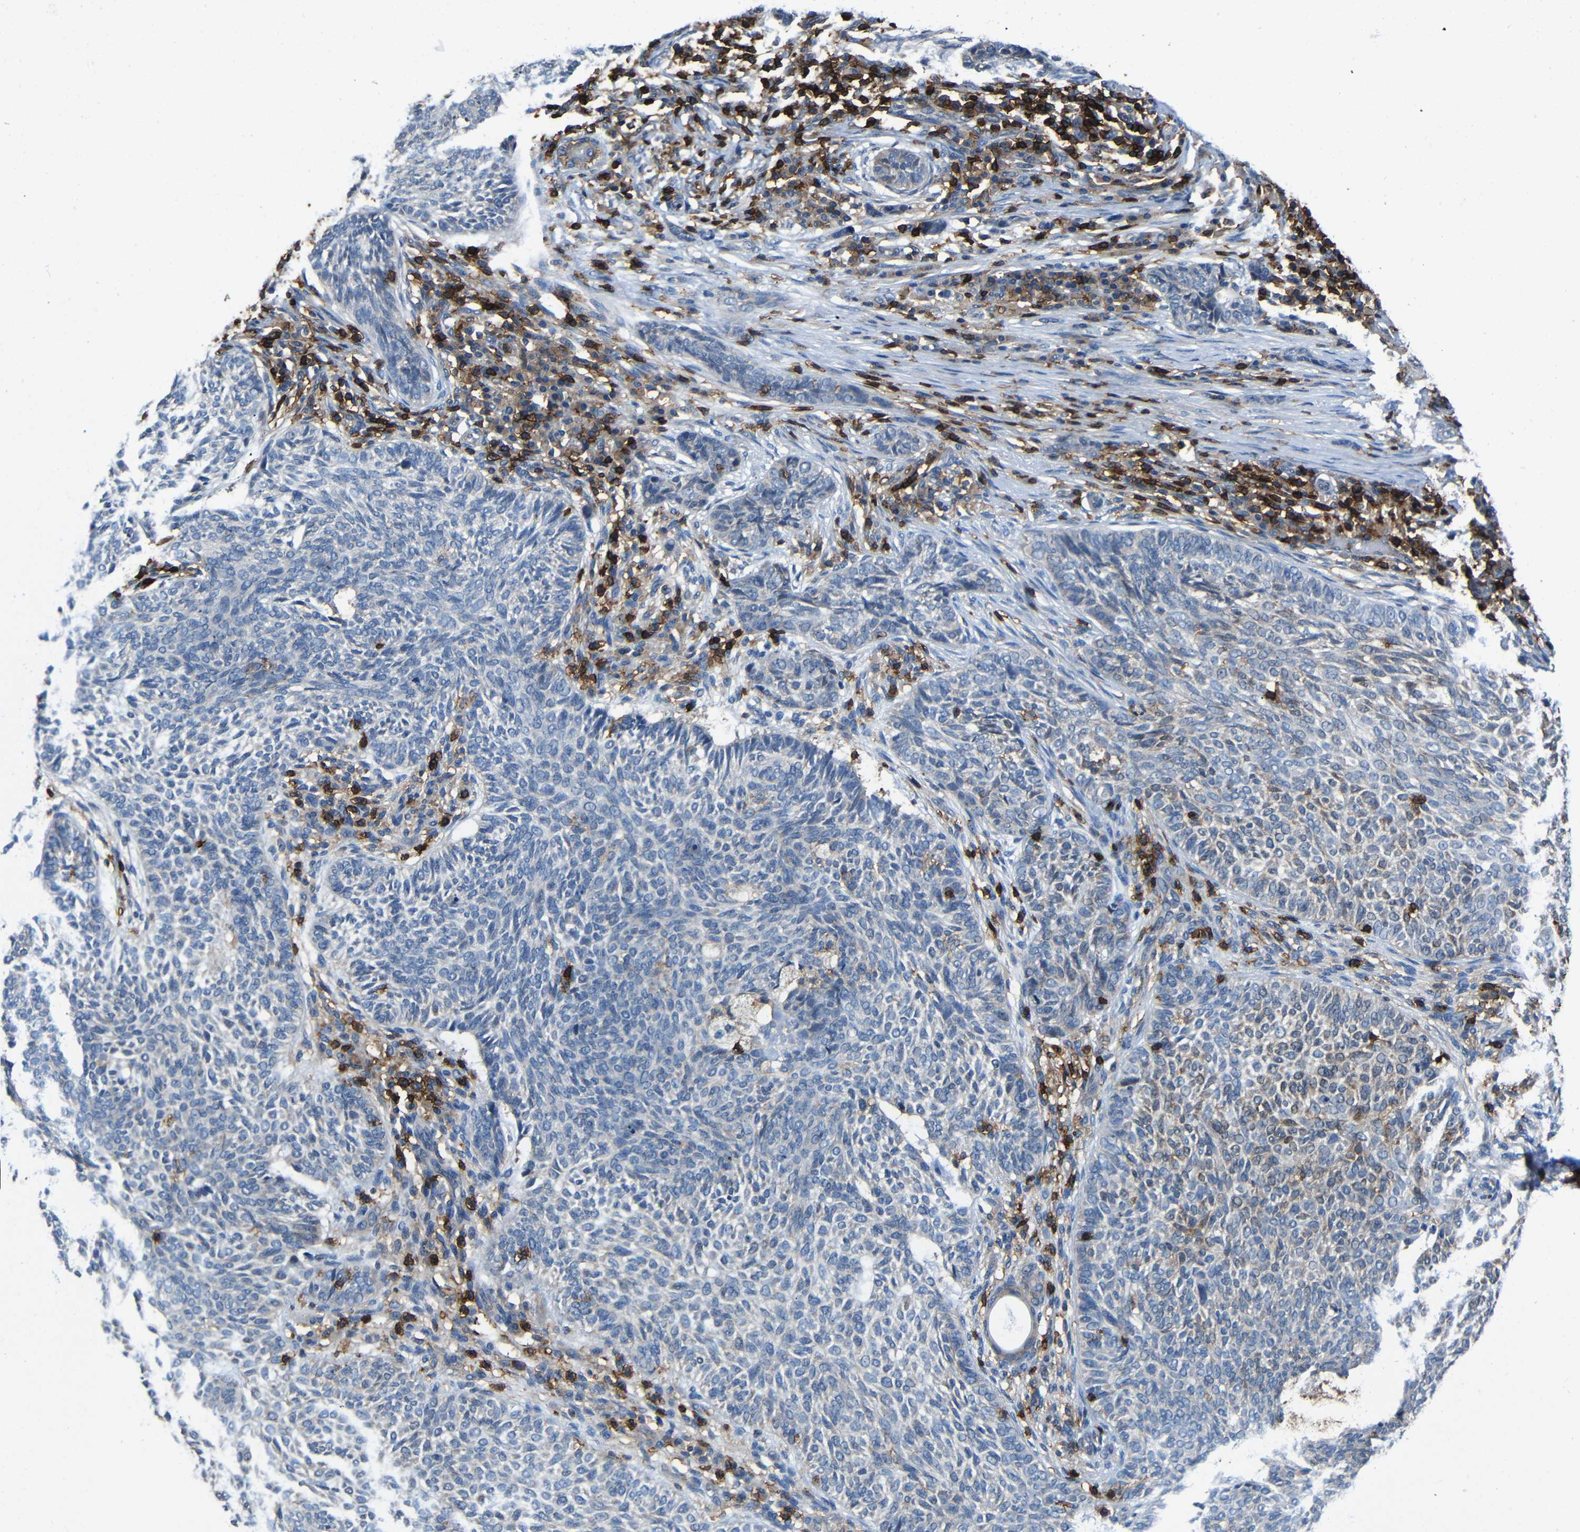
{"staining": {"intensity": "negative", "quantity": "none", "location": "none"}, "tissue": "skin cancer", "cell_type": "Tumor cells", "image_type": "cancer", "snomed": [{"axis": "morphology", "description": "Basal cell carcinoma"}, {"axis": "topography", "description": "Skin"}], "caption": "This is an IHC histopathology image of basal cell carcinoma (skin). There is no expression in tumor cells.", "gene": "P2RY12", "patient": {"sex": "male", "age": 87}}